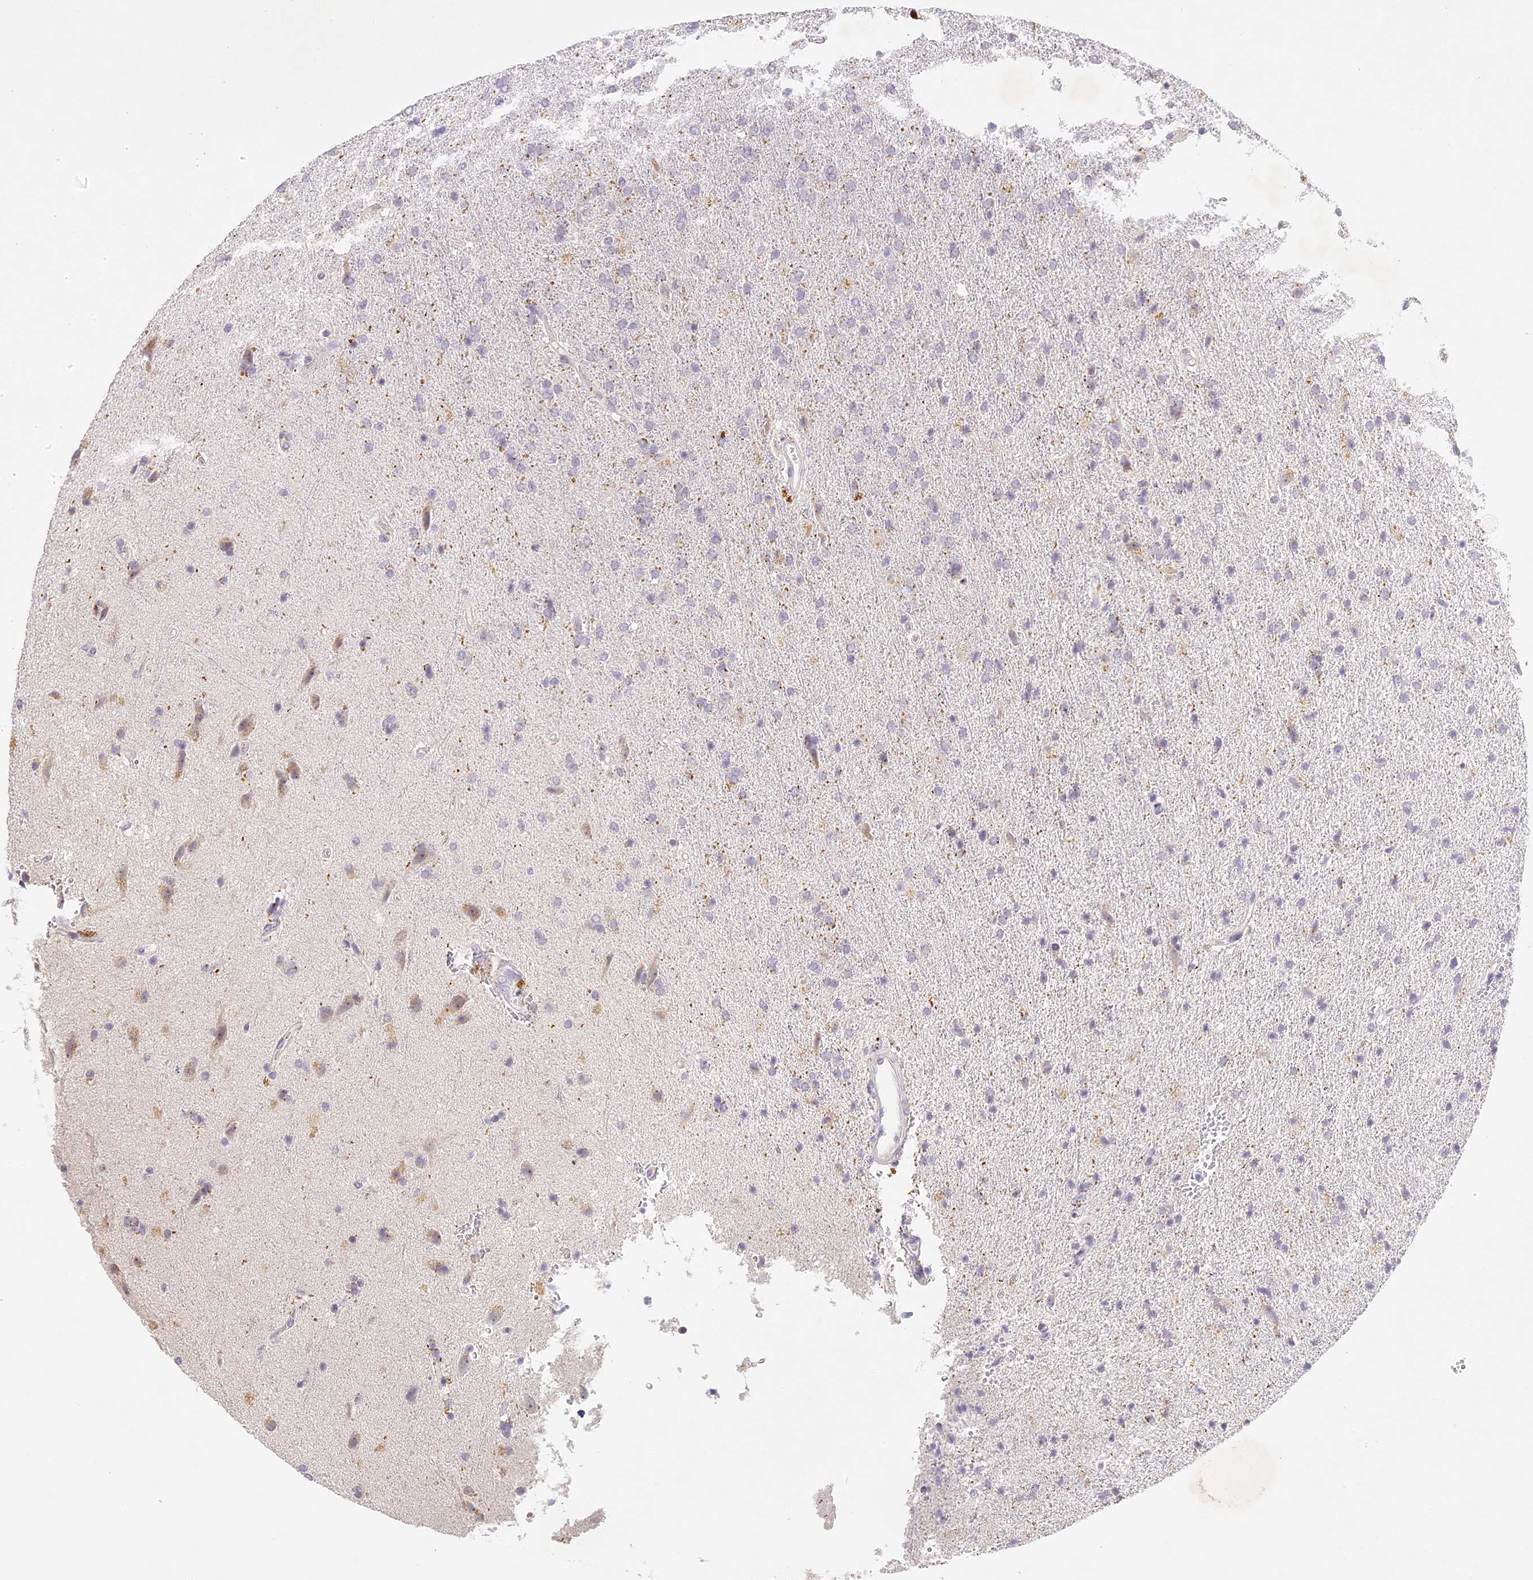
{"staining": {"intensity": "negative", "quantity": "none", "location": "none"}, "tissue": "glioma", "cell_type": "Tumor cells", "image_type": "cancer", "snomed": [{"axis": "morphology", "description": "Glioma, malignant, High grade"}, {"axis": "topography", "description": "Brain"}], "caption": "Immunohistochemistry (IHC) micrograph of neoplastic tissue: human glioma stained with DAB (3,3'-diaminobenzidine) displays no significant protein positivity in tumor cells.", "gene": "ELL3", "patient": {"sex": "male", "age": 72}}